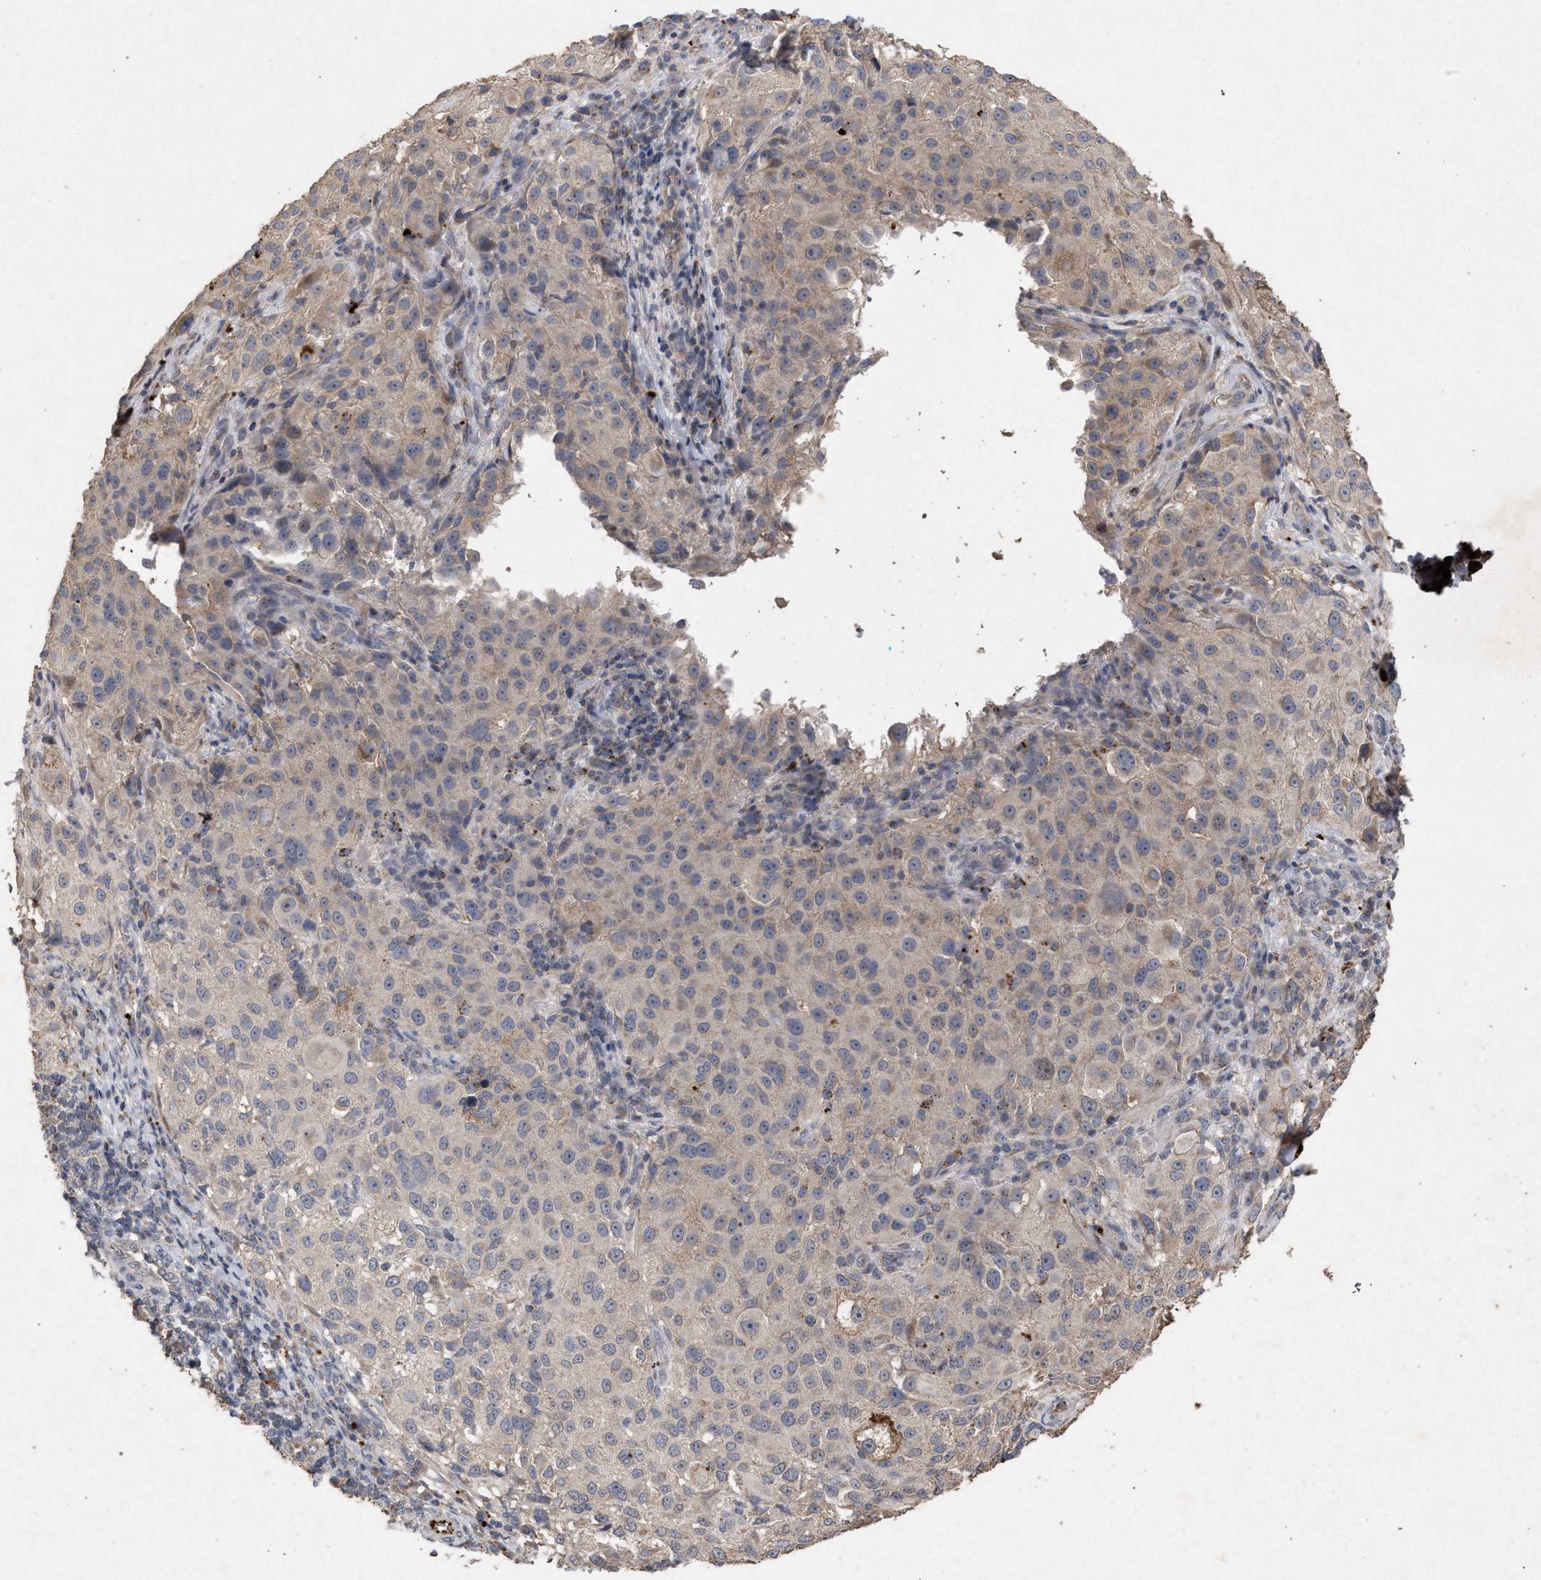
{"staining": {"intensity": "weak", "quantity": "25%-75%", "location": "cytoplasmic/membranous"}, "tissue": "melanoma", "cell_type": "Tumor cells", "image_type": "cancer", "snomed": [{"axis": "morphology", "description": "Necrosis, NOS"}, {"axis": "morphology", "description": "Malignant melanoma, NOS"}, {"axis": "topography", "description": "Skin"}], "caption": "Human melanoma stained with a brown dye displays weak cytoplasmic/membranous positive expression in approximately 25%-75% of tumor cells.", "gene": "PKD2L1", "patient": {"sex": "female", "age": 87}}